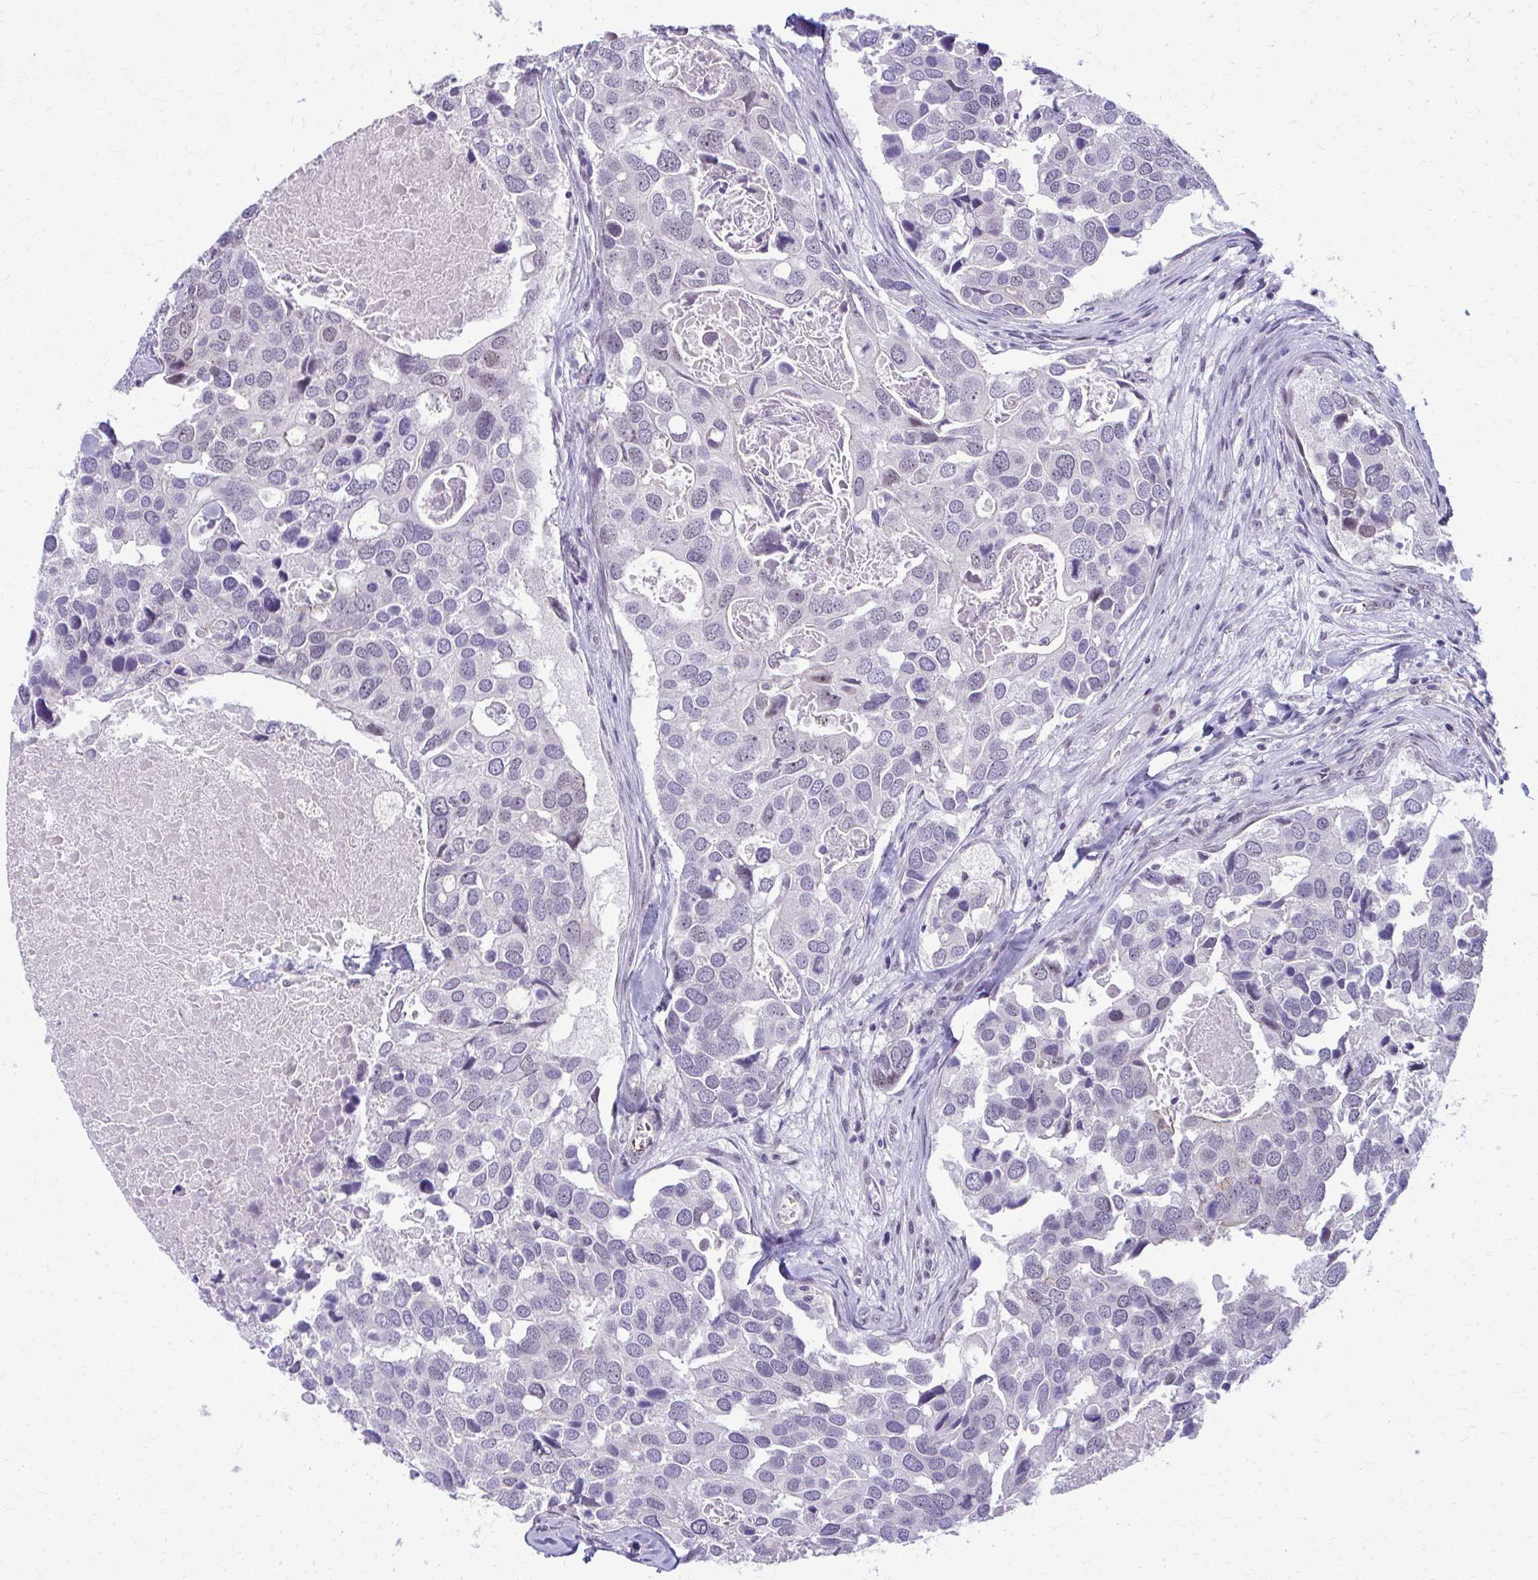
{"staining": {"intensity": "weak", "quantity": "<25%", "location": "nuclear"}, "tissue": "breast cancer", "cell_type": "Tumor cells", "image_type": "cancer", "snomed": [{"axis": "morphology", "description": "Duct carcinoma"}, {"axis": "topography", "description": "Breast"}], "caption": "IHC of human infiltrating ductal carcinoma (breast) shows no expression in tumor cells.", "gene": "MAF1", "patient": {"sex": "female", "age": 83}}